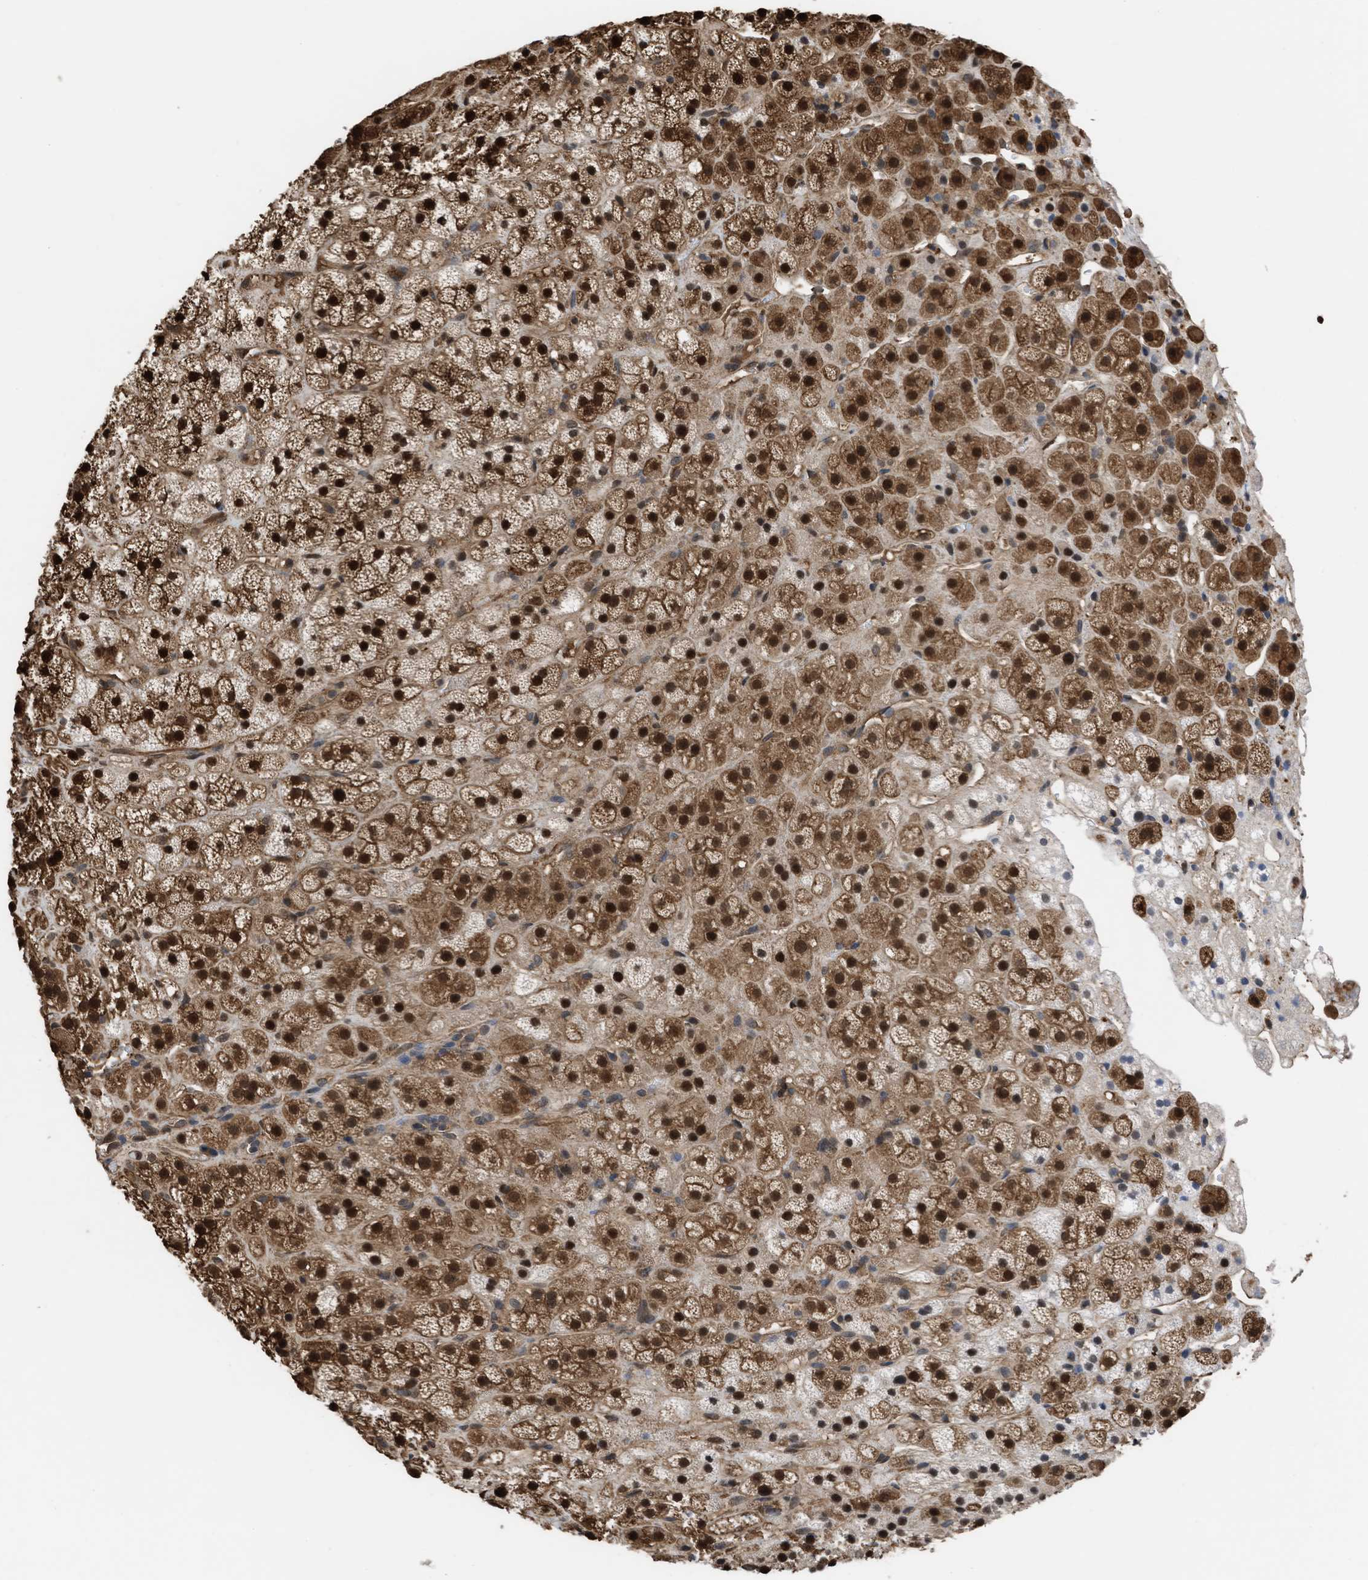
{"staining": {"intensity": "strong", "quantity": ">75%", "location": "cytoplasmic/membranous,nuclear"}, "tissue": "adrenal gland", "cell_type": "Glandular cells", "image_type": "normal", "snomed": [{"axis": "morphology", "description": "Normal tissue, NOS"}, {"axis": "topography", "description": "Adrenal gland"}], "caption": "The micrograph shows staining of normal adrenal gland, revealing strong cytoplasmic/membranous,nuclear protein staining (brown color) within glandular cells.", "gene": "YWHAG", "patient": {"sex": "male", "age": 56}}